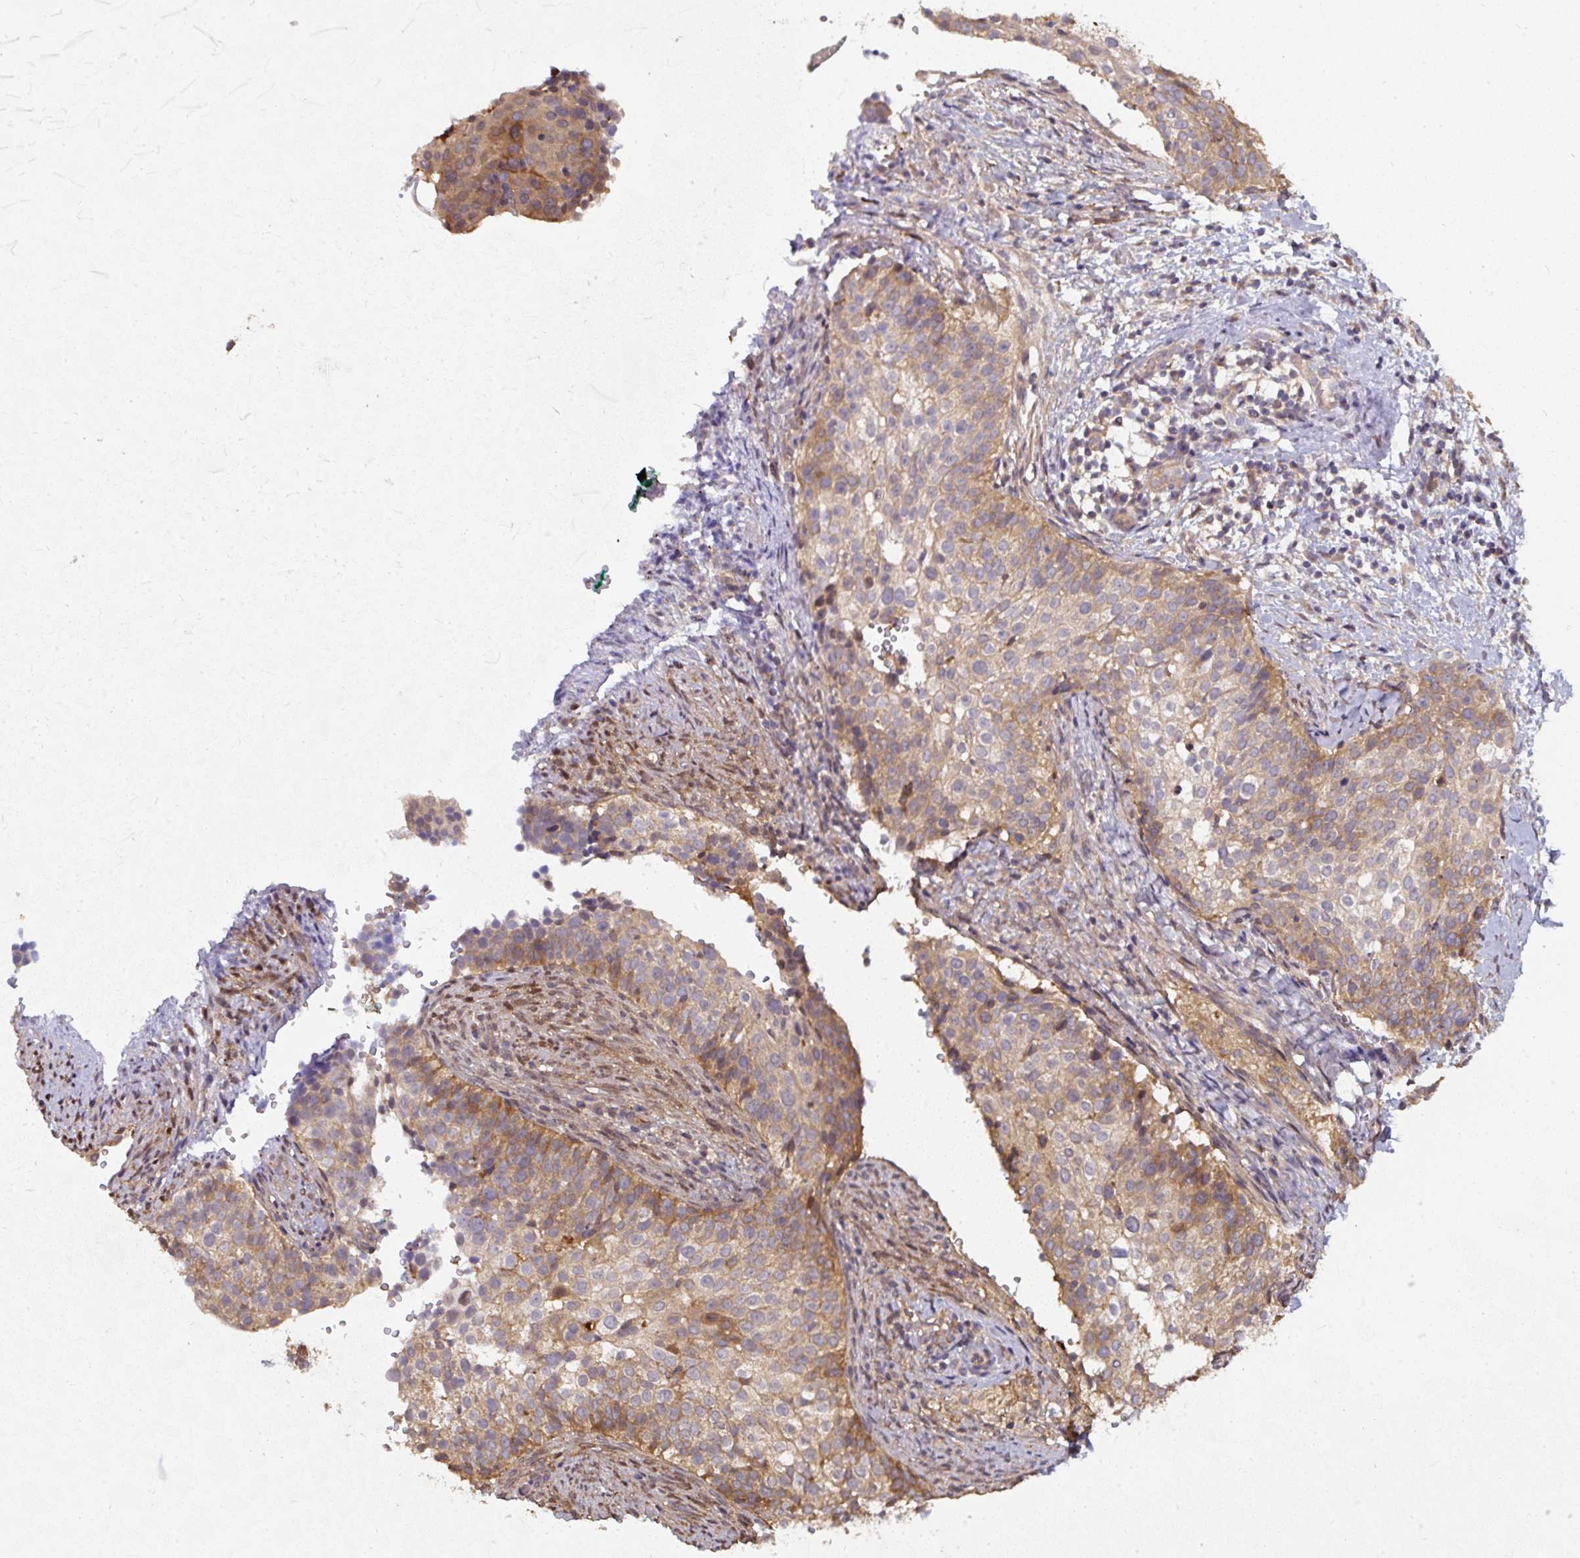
{"staining": {"intensity": "weak", "quantity": ">75%", "location": "cytoplasmic/membranous"}, "tissue": "cervical cancer", "cell_type": "Tumor cells", "image_type": "cancer", "snomed": [{"axis": "morphology", "description": "Squamous cell carcinoma, NOS"}, {"axis": "topography", "description": "Cervix"}], "caption": "Immunohistochemistry (IHC) of cervical squamous cell carcinoma demonstrates low levels of weak cytoplasmic/membranous positivity in about >75% of tumor cells.", "gene": "ST13", "patient": {"sex": "female", "age": 44}}